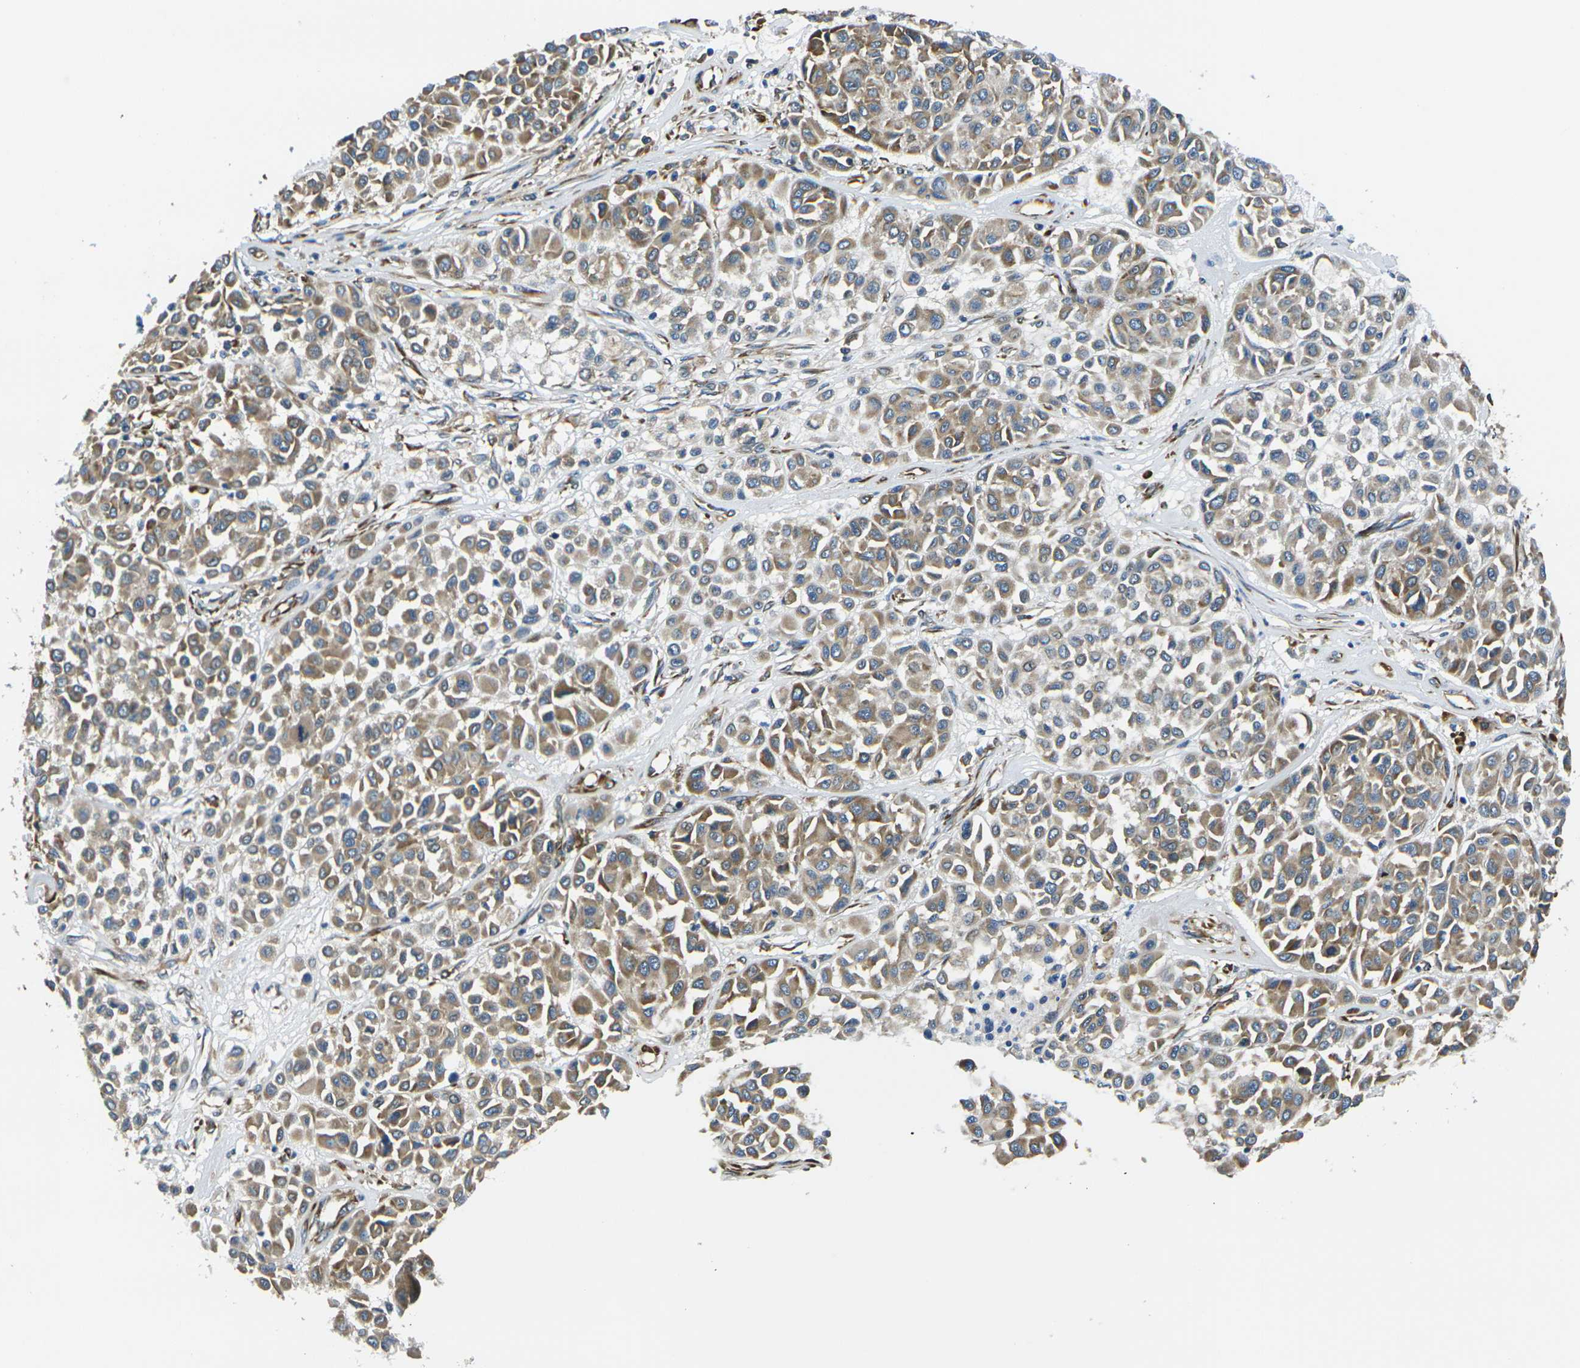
{"staining": {"intensity": "moderate", "quantity": ">75%", "location": "cytoplasmic/membranous"}, "tissue": "melanoma", "cell_type": "Tumor cells", "image_type": "cancer", "snomed": [{"axis": "morphology", "description": "Malignant melanoma, Metastatic site"}, {"axis": "topography", "description": "Soft tissue"}], "caption": "High-magnification brightfield microscopy of melanoma stained with DAB (brown) and counterstained with hematoxylin (blue). tumor cells exhibit moderate cytoplasmic/membranous expression is seen in approximately>75% of cells.", "gene": "RPSA", "patient": {"sex": "male", "age": 41}}